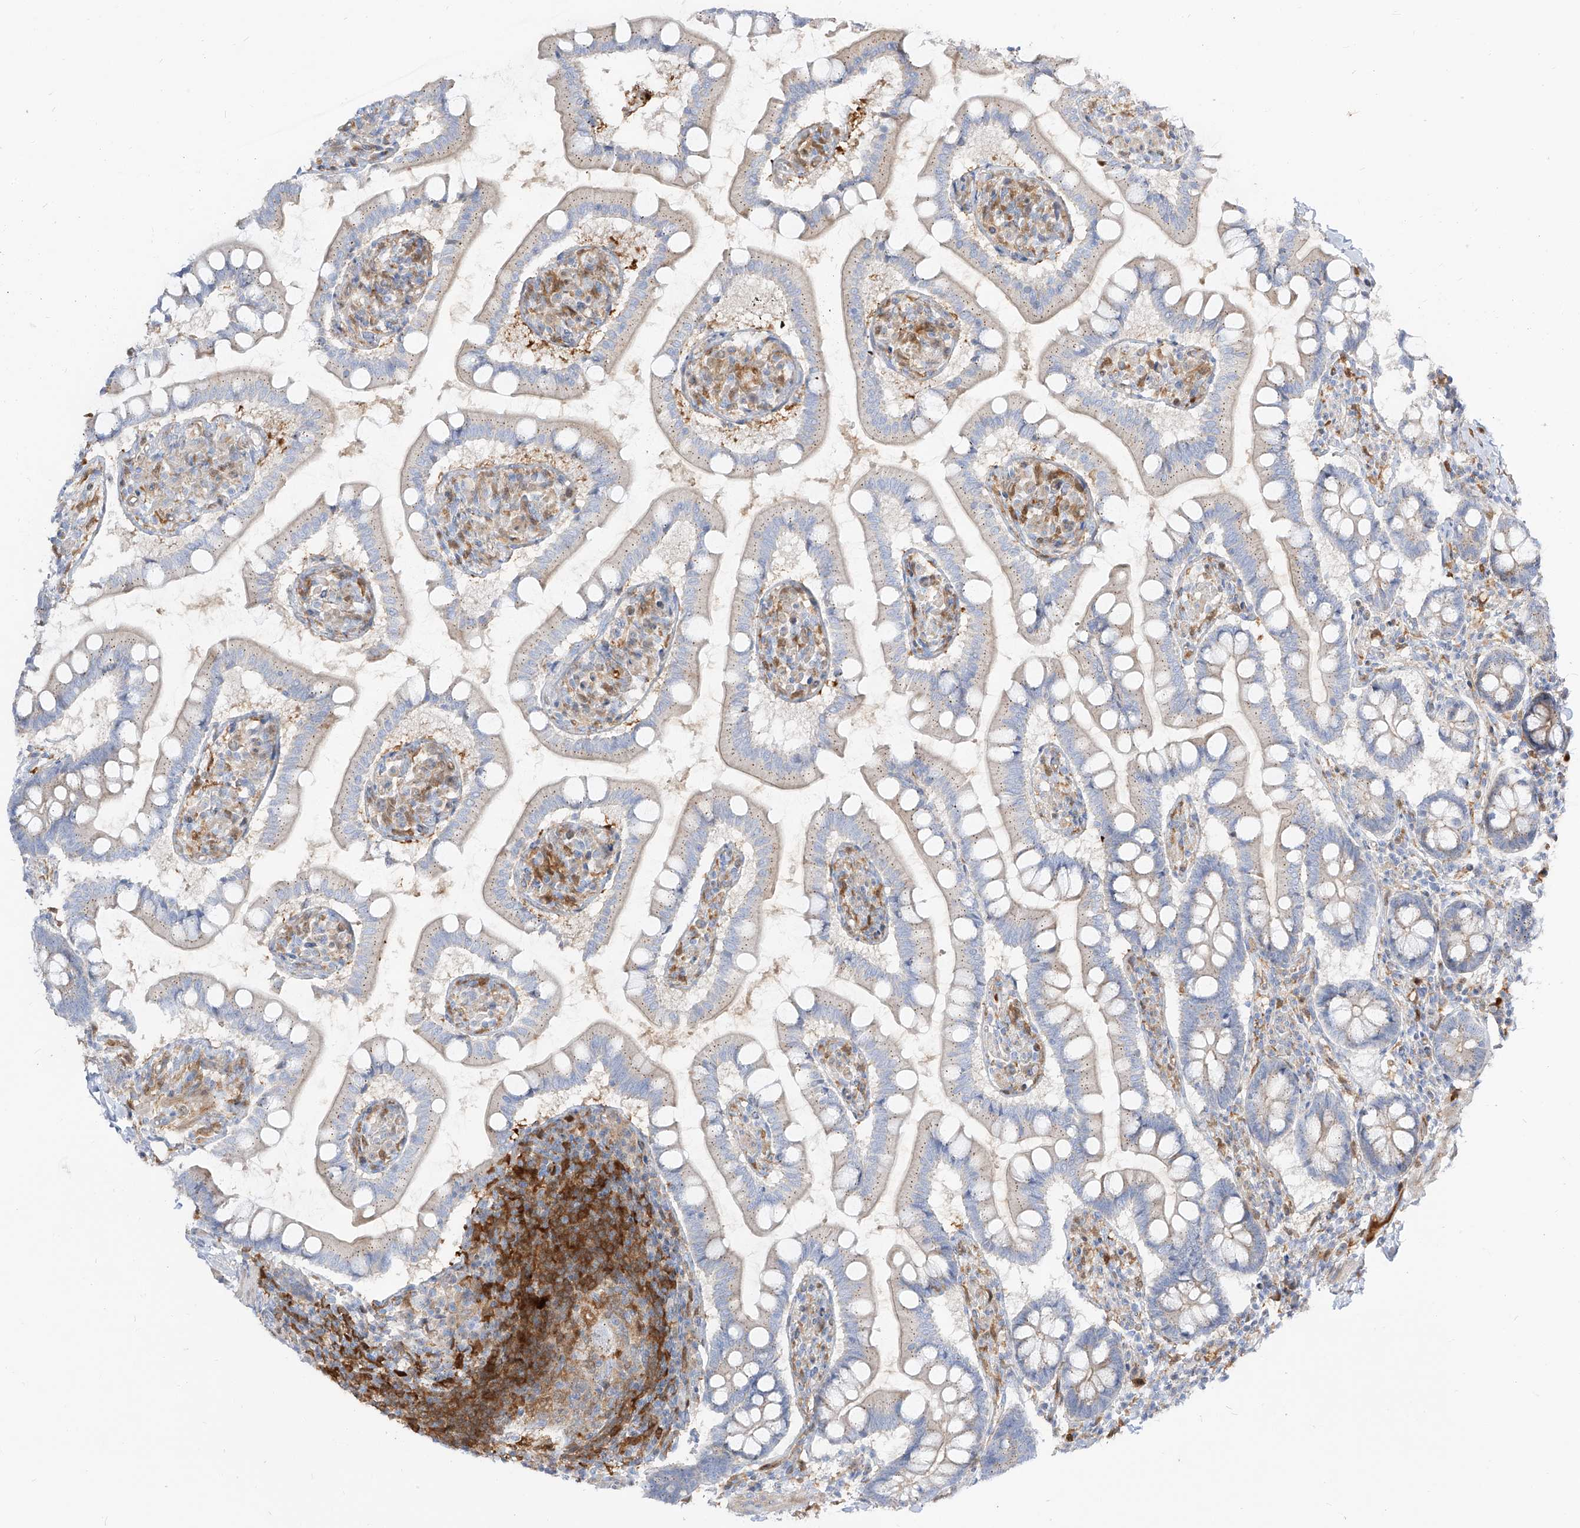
{"staining": {"intensity": "moderate", "quantity": "25%-75%", "location": "cytoplasmic/membranous"}, "tissue": "small intestine", "cell_type": "Glandular cells", "image_type": "normal", "snomed": [{"axis": "morphology", "description": "Normal tissue, NOS"}, {"axis": "topography", "description": "Small intestine"}], "caption": "This histopathology image exhibits immunohistochemistry (IHC) staining of unremarkable small intestine, with medium moderate cytoplasmic/membranous expression in approximately 25%-75% of glandular cells.", "gene": "KYNU", "patient": {"sex": "male", "age": 41}}